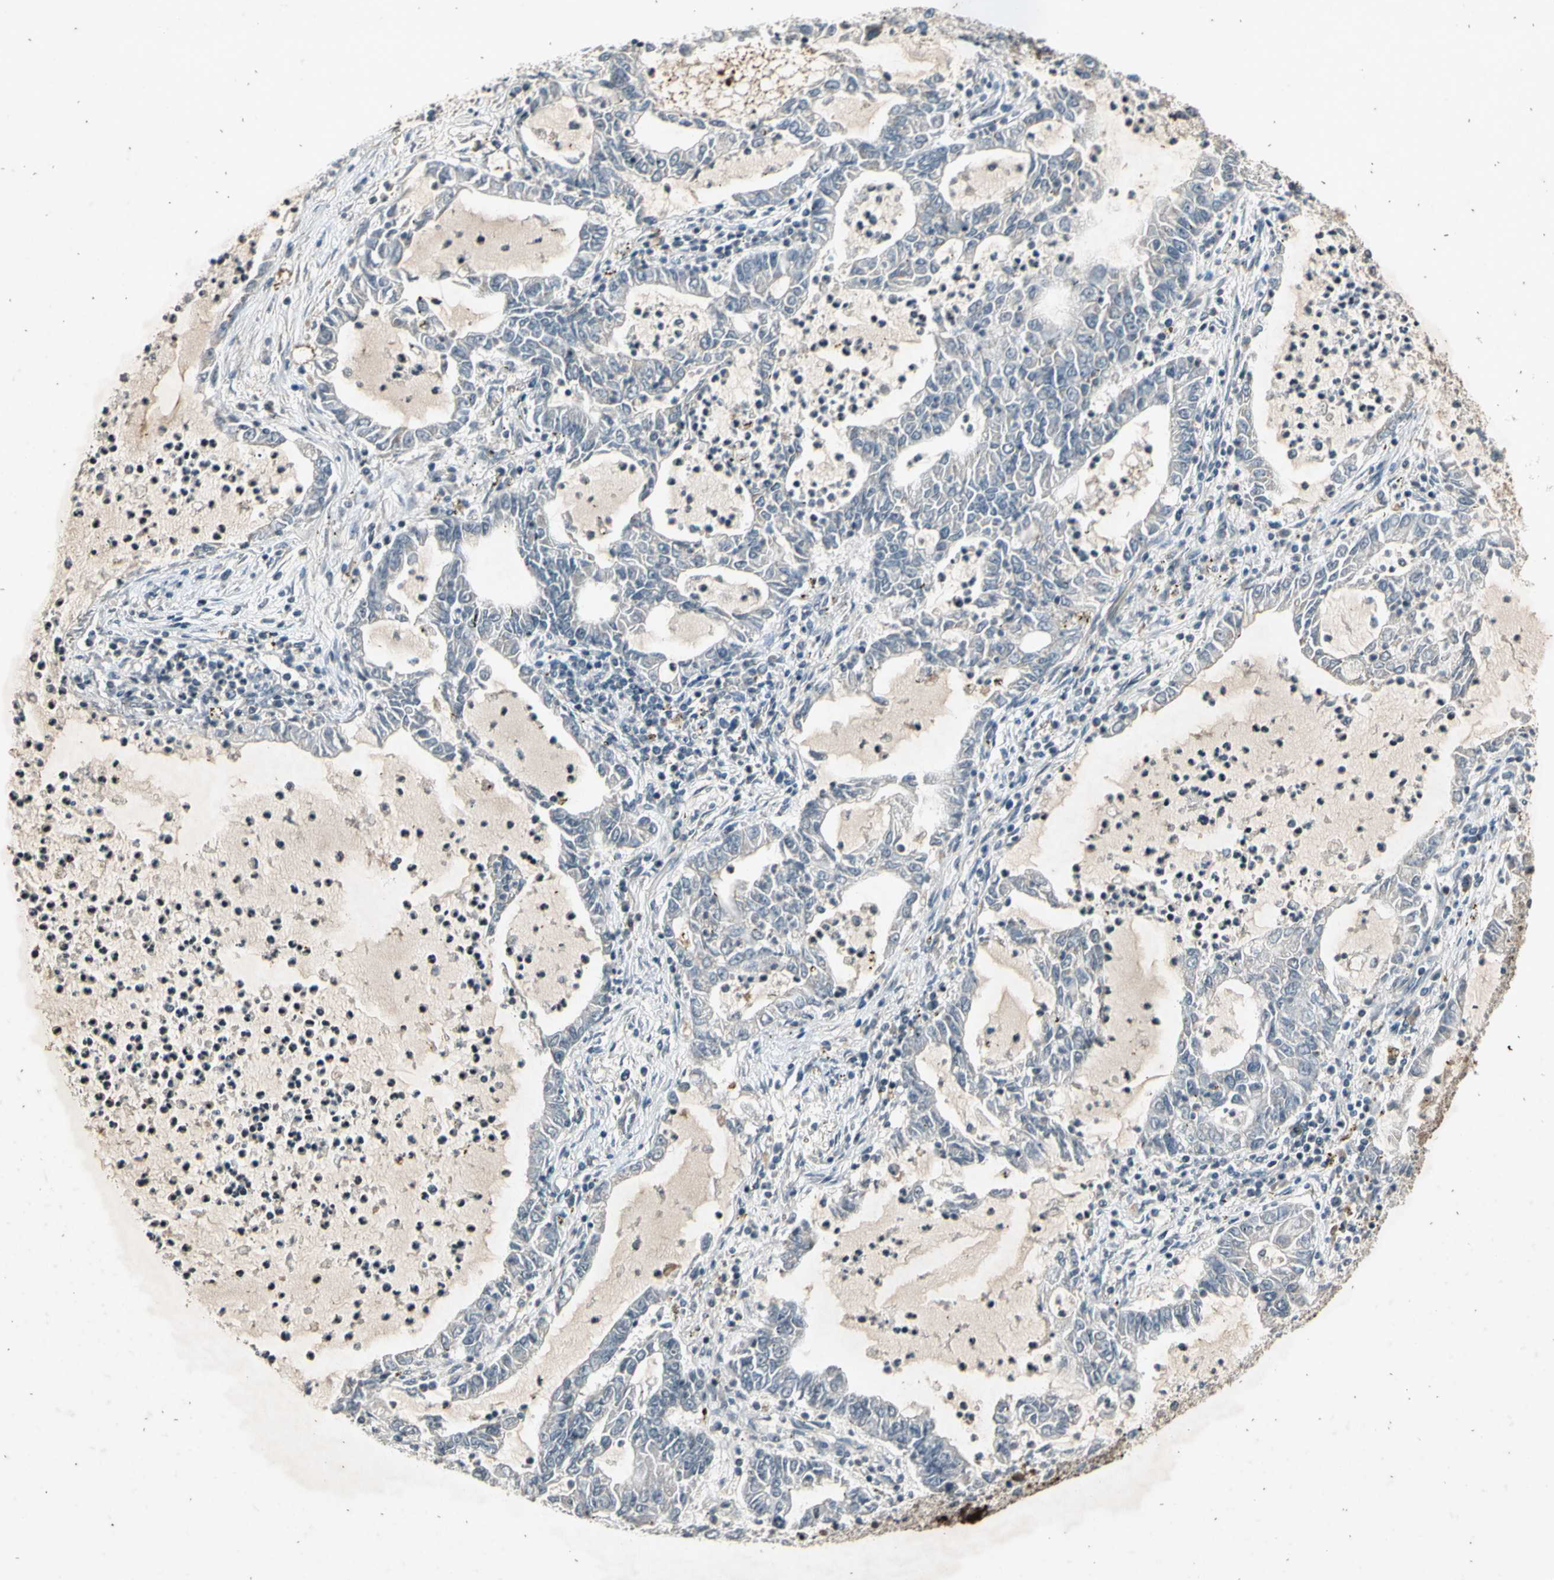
{"staining": {"intensity": "moderate", "quantity": "25%-75%", "location": "cytoplasmic/membranous"}, "tissue": "lung cancer", "cell_type": "Tumor cells", "image_type": "cancer", "snomed": [{"axis": "morphology", "description": "Adenocarcinoma, NOS"}, {"axis": "topography", "description": "Lung"}], "caption": "This is a micrograph of immunohistochemistry staining of lung cancer, which shows moderate staining in the cytoplasmic/membranous of tumor cells.", "gene": "EFNB2", "patient": {"sex": "female", "age": 51}}